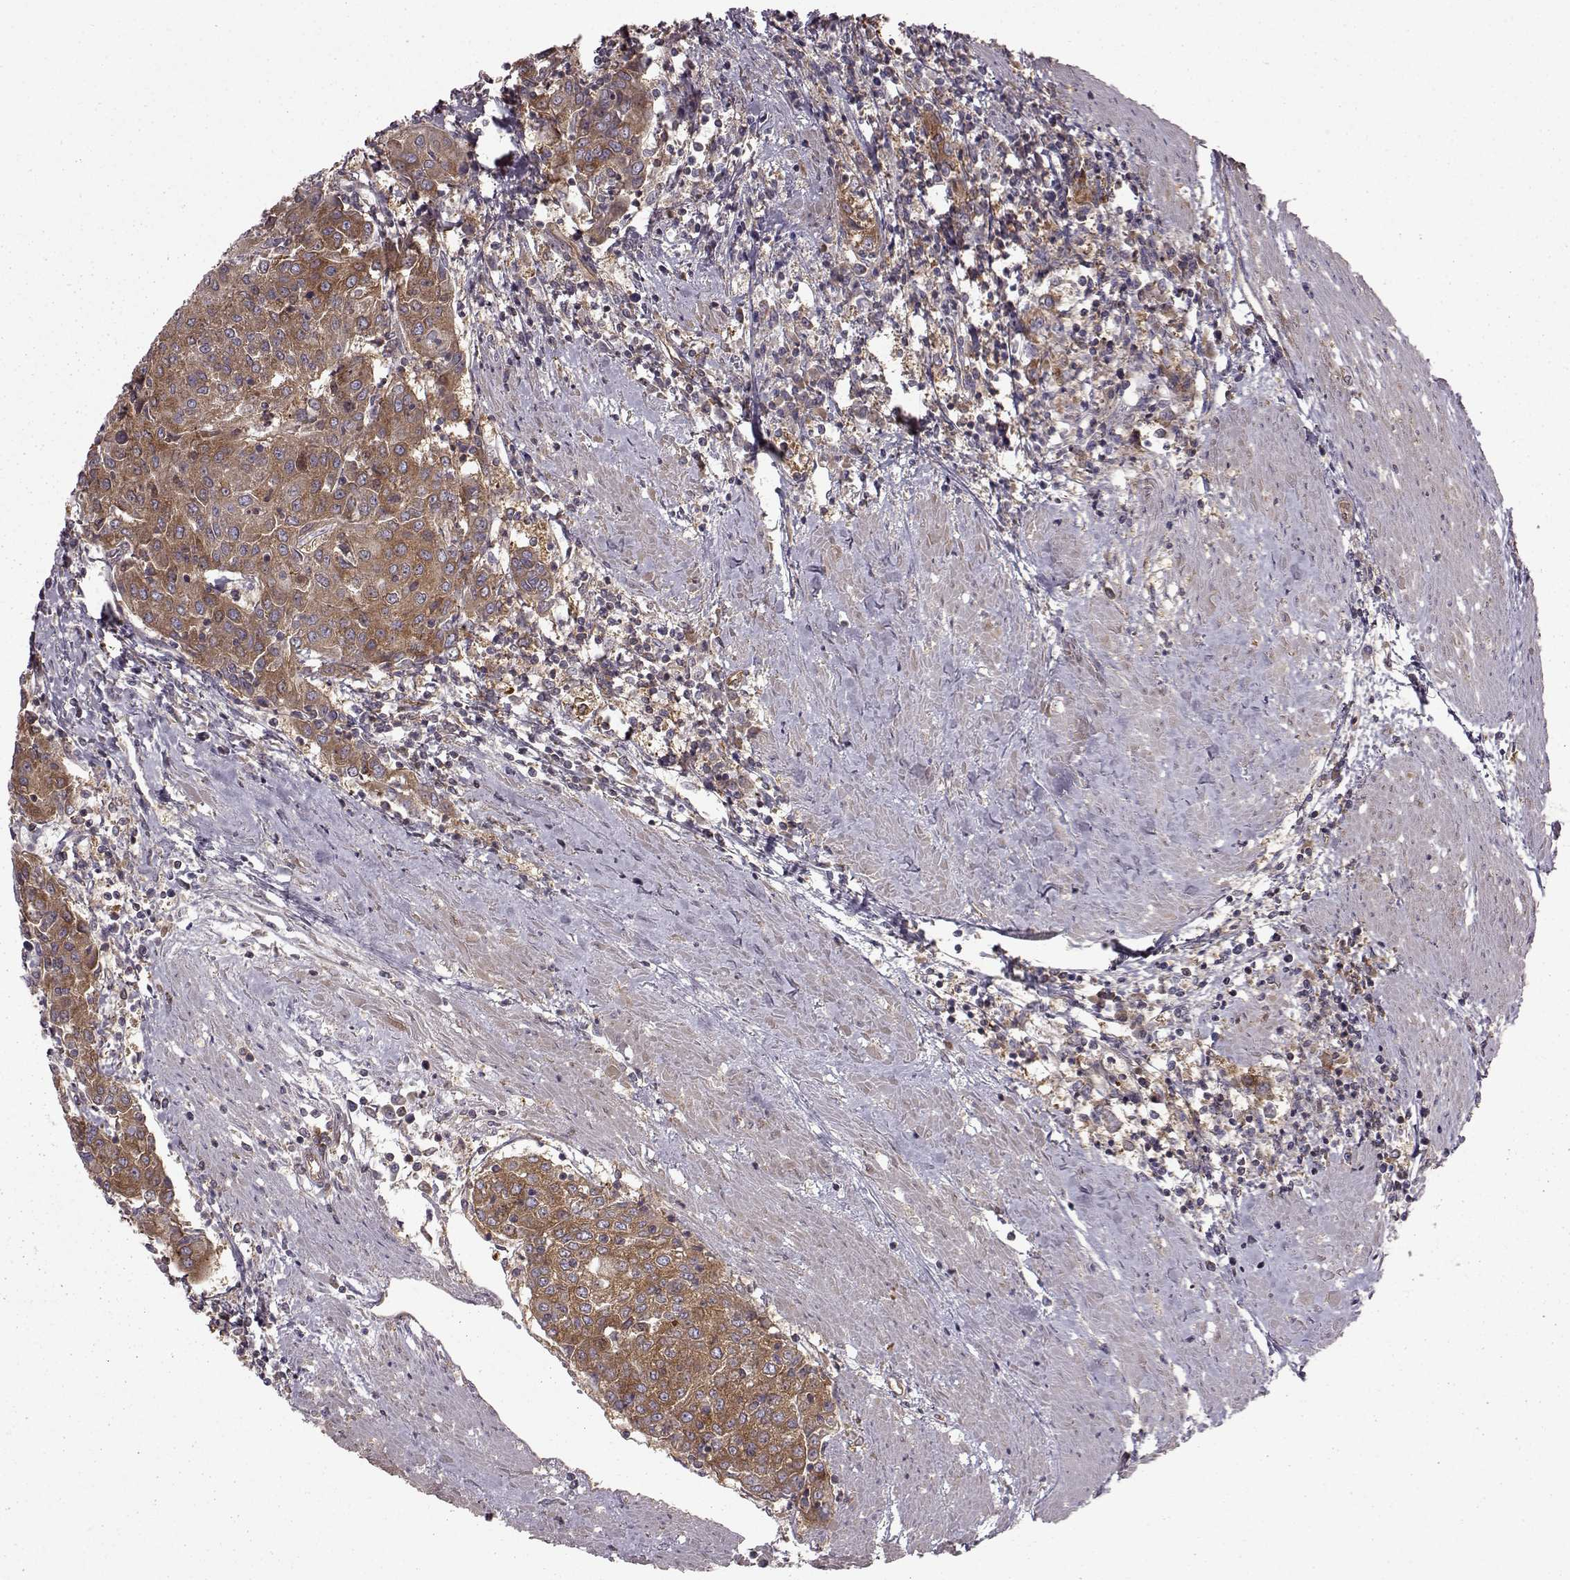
{"staining": {"intensity": "moderate", "quantity": "25%-75%", "location": "cytoplasmic/membranous"}, "tissue": "urothelial cancer", "cell_type": "Tumor cells", "image_type": "cancer", "snomed": [{"axis": "morphology", "description": "Urothelial carcinoma, High grade"}, {"axis": "topography", "description": "Urinary bladder"}], "caption": "High-grade urothelial carcinoma stained with DAB immunohistochemistry (IHC) shows medium levels of moderate cytoplasmic/membranous expression in about 25%-75% of tumor cells.", "gene": "RABGAP1", "patient": {"sex": "female", "age": 85}}